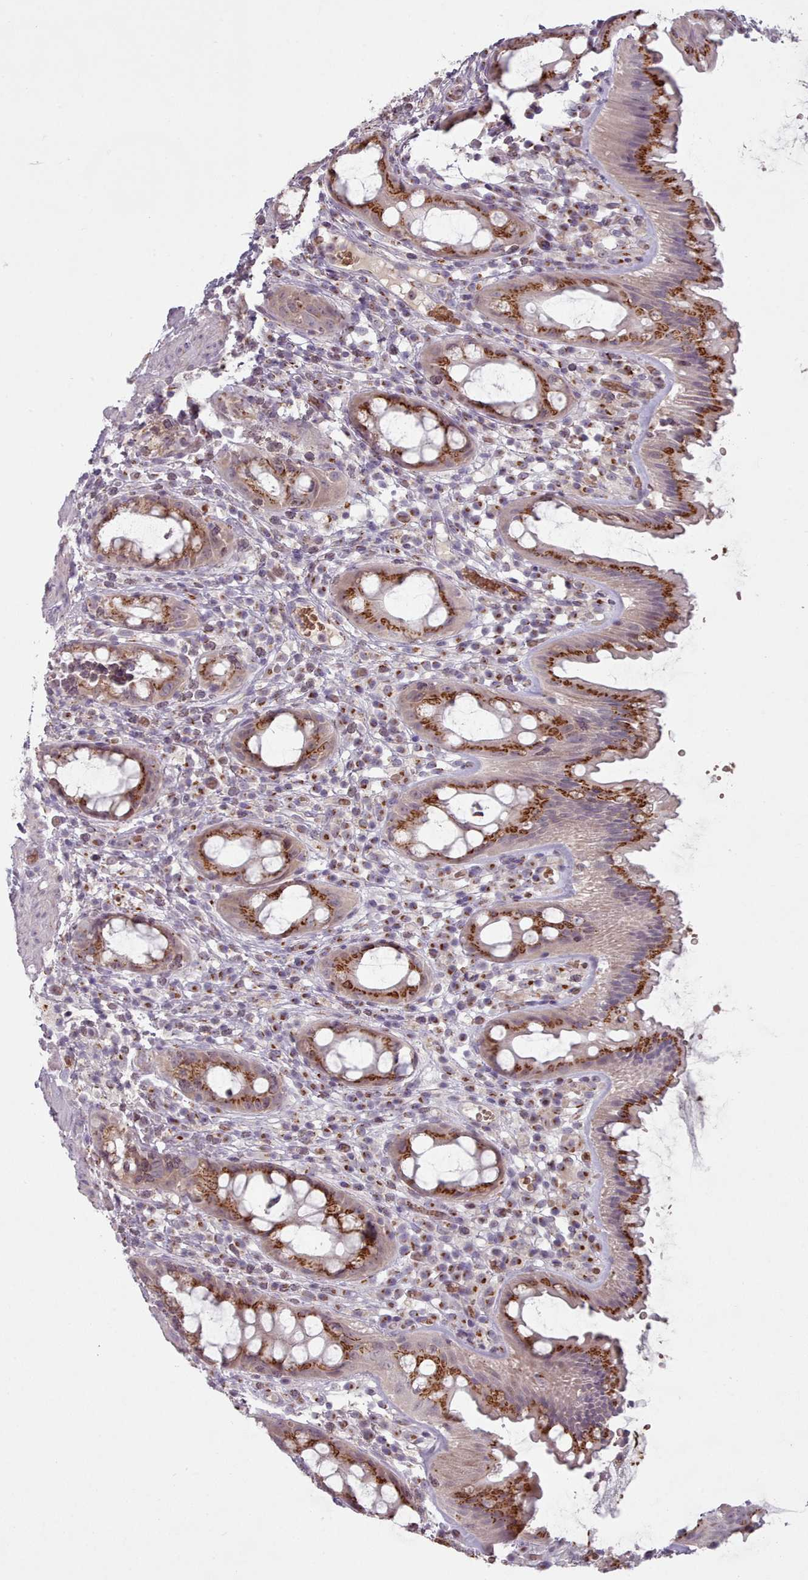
{"staining": {"intensity": "strong", "quantity": ">75%", "location": "cytoplasmic/membranous"}, "tissue": "rectum", "cell_type": "Glandular cells", "image_type": "normal", "snomed": [{"axis": "morphology", "description": "Normal tissue, NOS"}, {"axis": "topography", "description": "Rectum"}], "caption": "Protein expression analysis of unremarkable human rectum reveals strong cytoplasmic/membranous staining in about >75% of glandular cells.", "gene": "MAN1B1", "patient": {"sex": "female", "age": 57}}